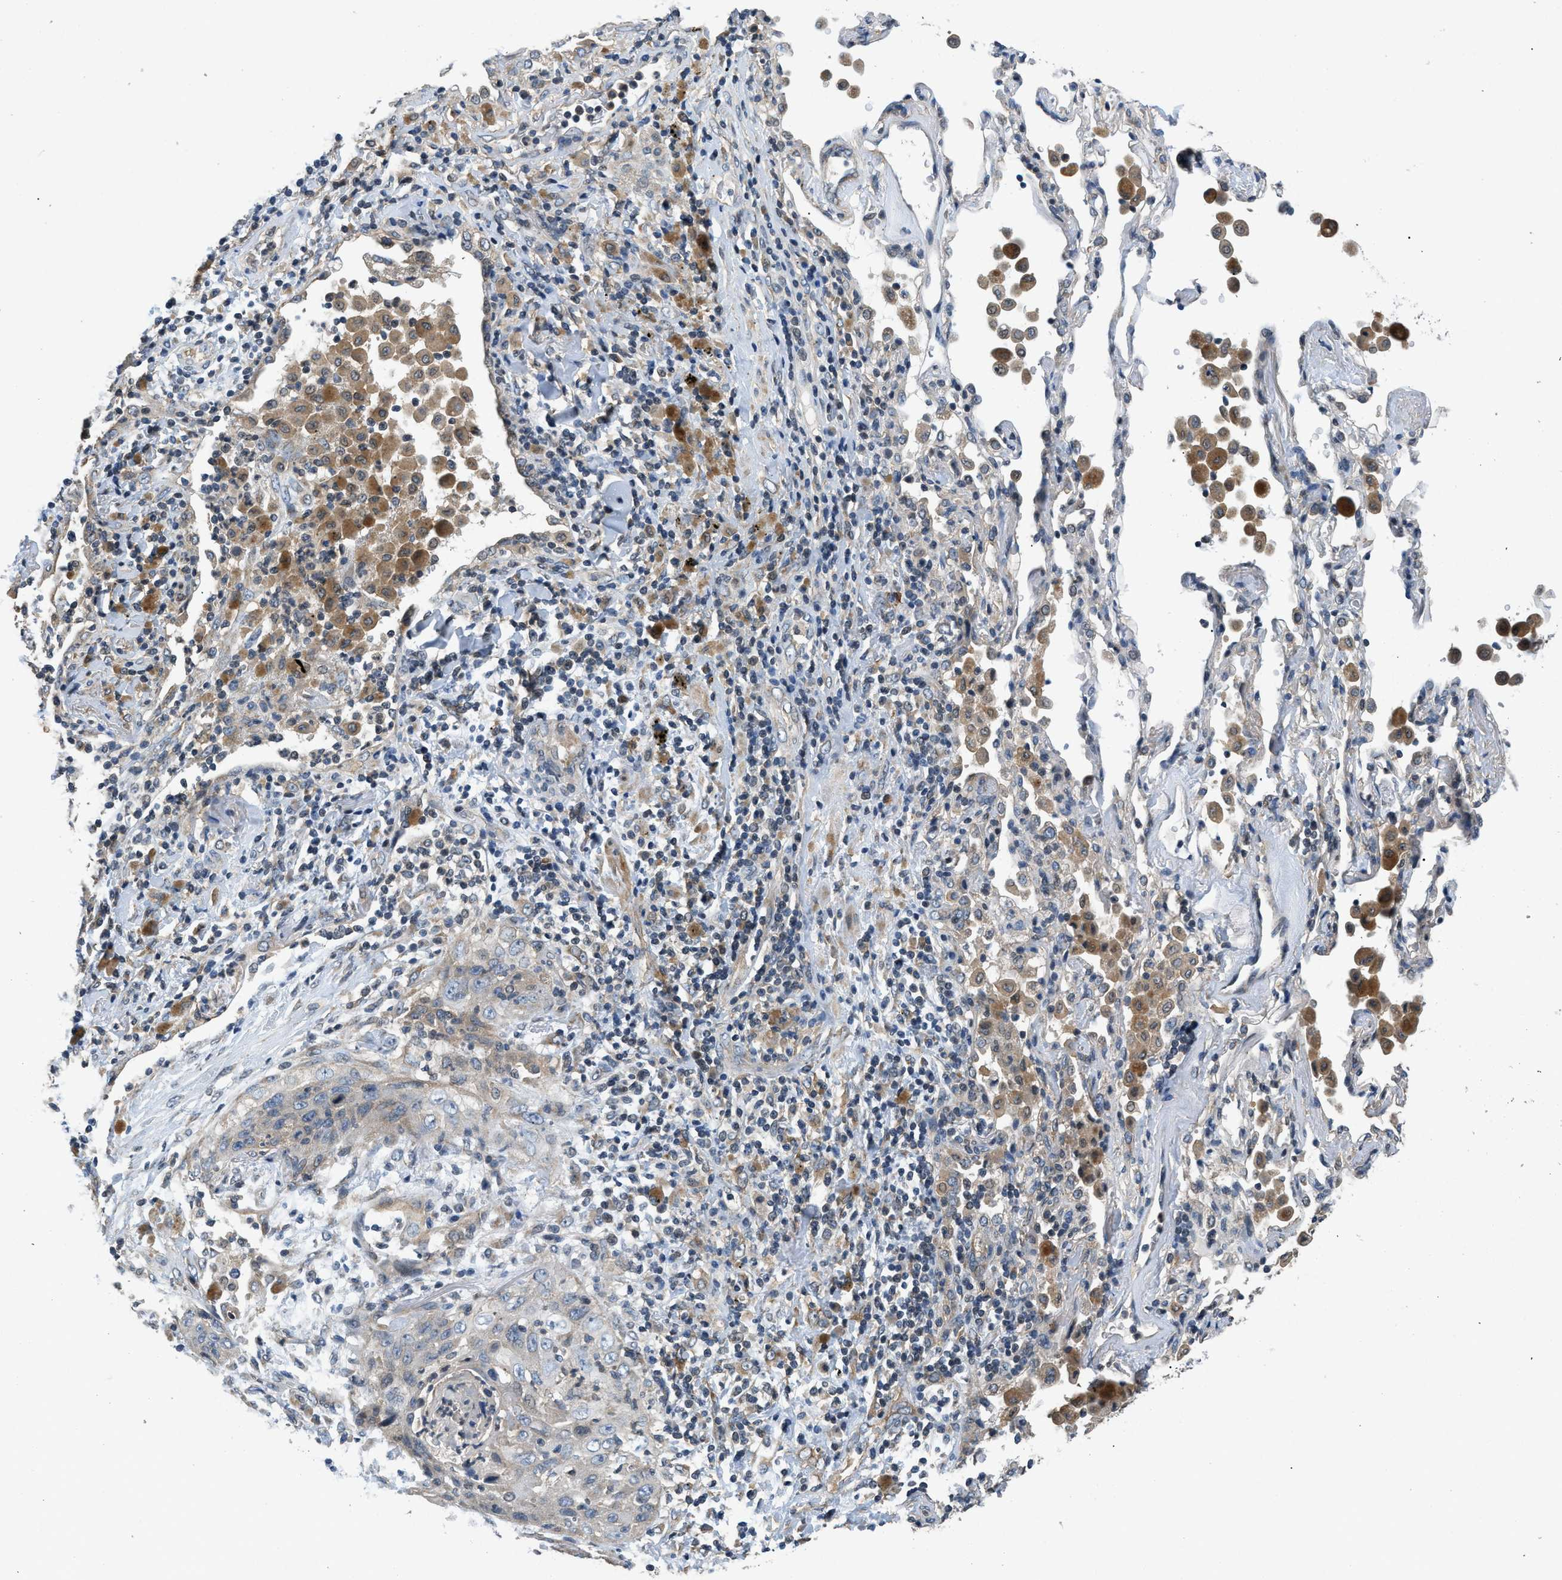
{"staining": {"intensity": "weak", "quantity": "25%-75%", "location": "cytoplasmic/membranous"}, "tissue": "lung cancer", "cell_type": "Tumor cells", "image_type": "cancer", "snomed": [{"axis": "morphology", "description": "Squamous cell carcinoma, NOS"}, {"axis": "topography", "description": "Lung"}], "caption": "Protein staining by immunohistochemistry (IHC) reveals weak cytoplasmic/membranous staining in approximately 25%-75% of tumor cells in lung cancer.", "gene": "SSH2", "patient": {"sex": "female", "age": 67}}